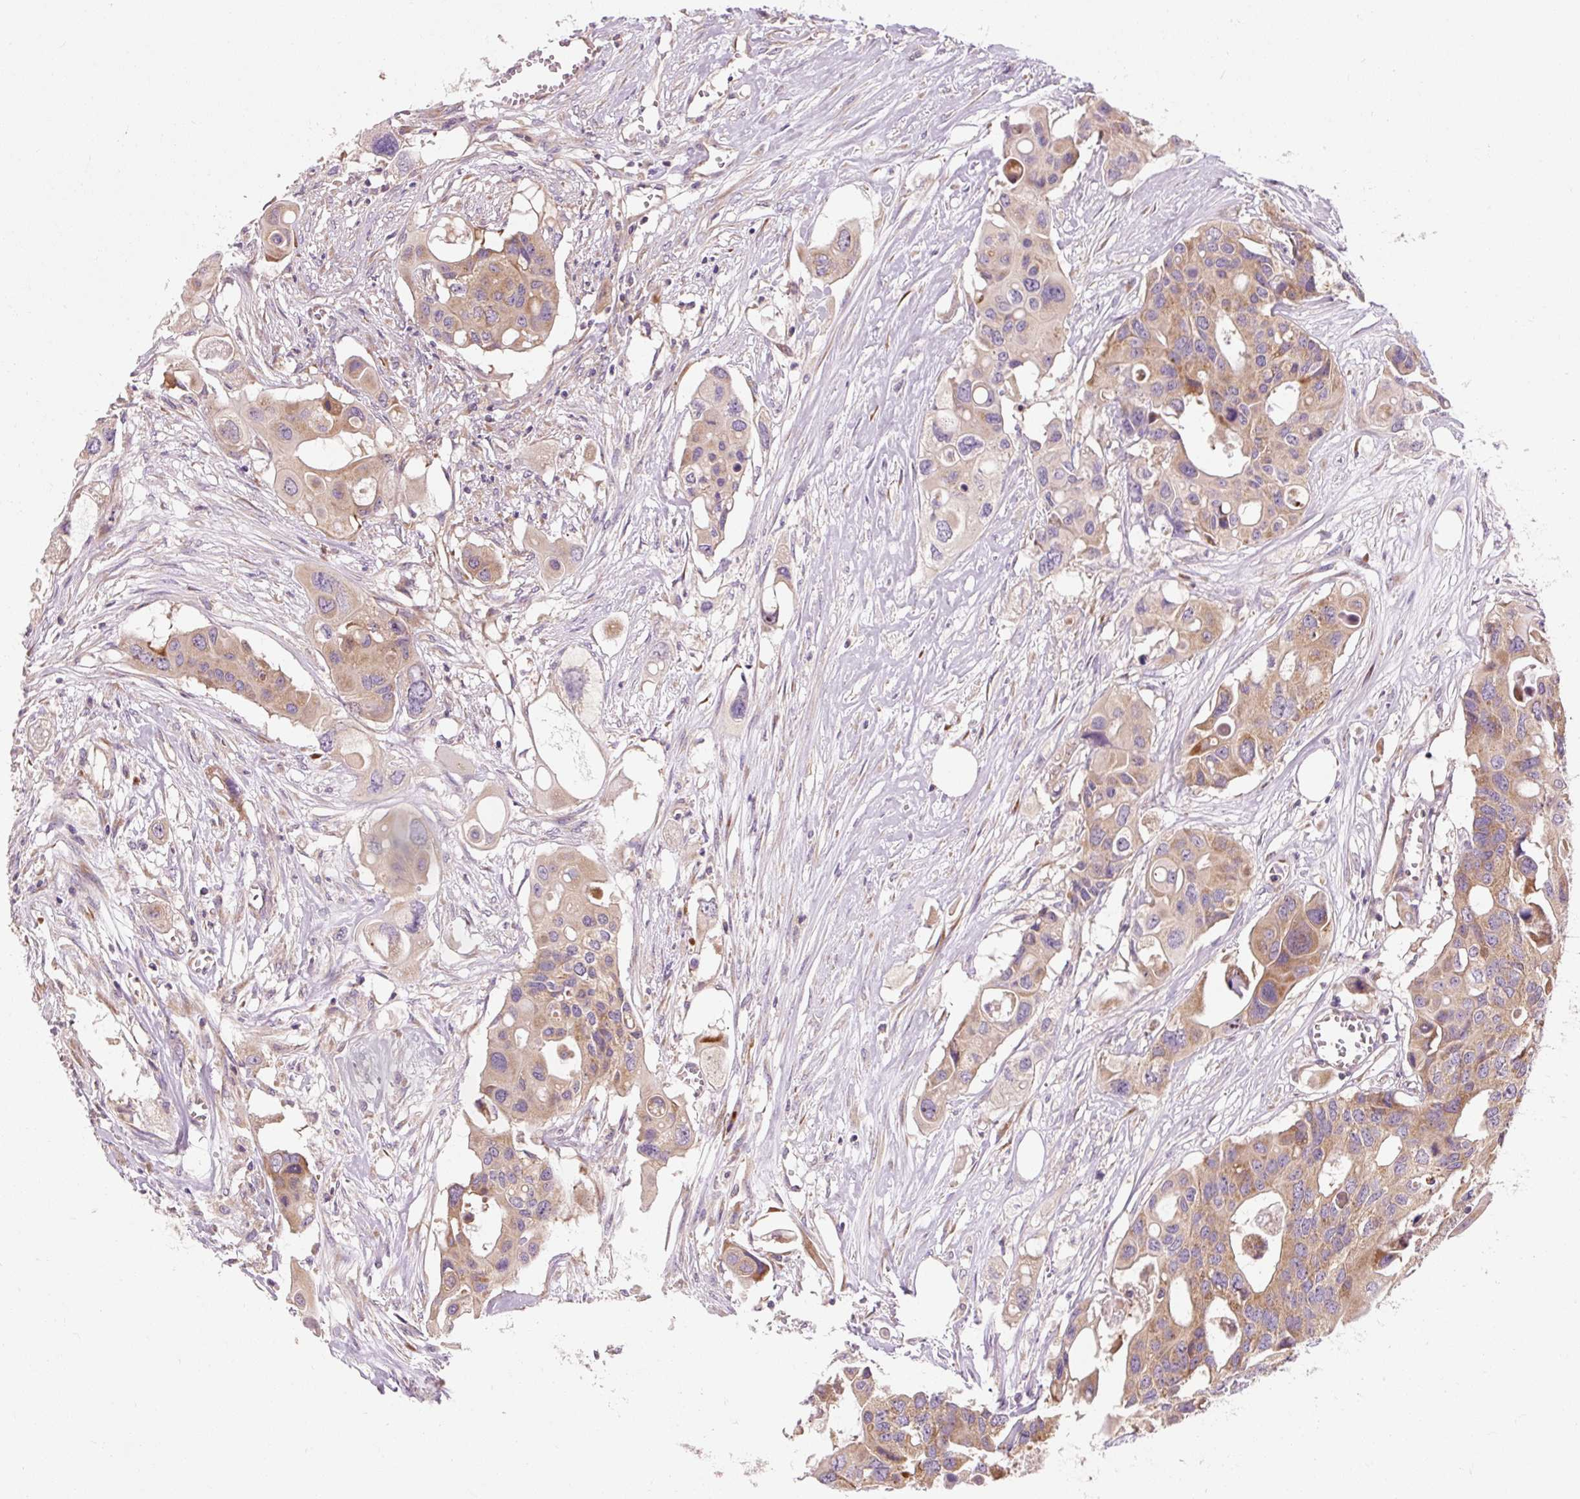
{"staining": {"intensity": "moderate", "quantity": "25%-75%", "location": "cytoplasmic/membranous"}, "tissue": "colorectal cancer", "cell_type": "Tumor cells", "image_type": "cancer", "snomed": [{"axis": "morphology", "description": "Adenocarcinoma, NOS"}, {"axis": "topography", "description": "Colon"}], "caption": "Brown immunohistochemical staining in human colorectal cancer reveals moderate cytoplasmic/membranous expression in about 25%-75% of tumor cells. Nuclei are stained in blue.", "gene": "PRSS48", "patient": {"sex": "male", "age": 77}}